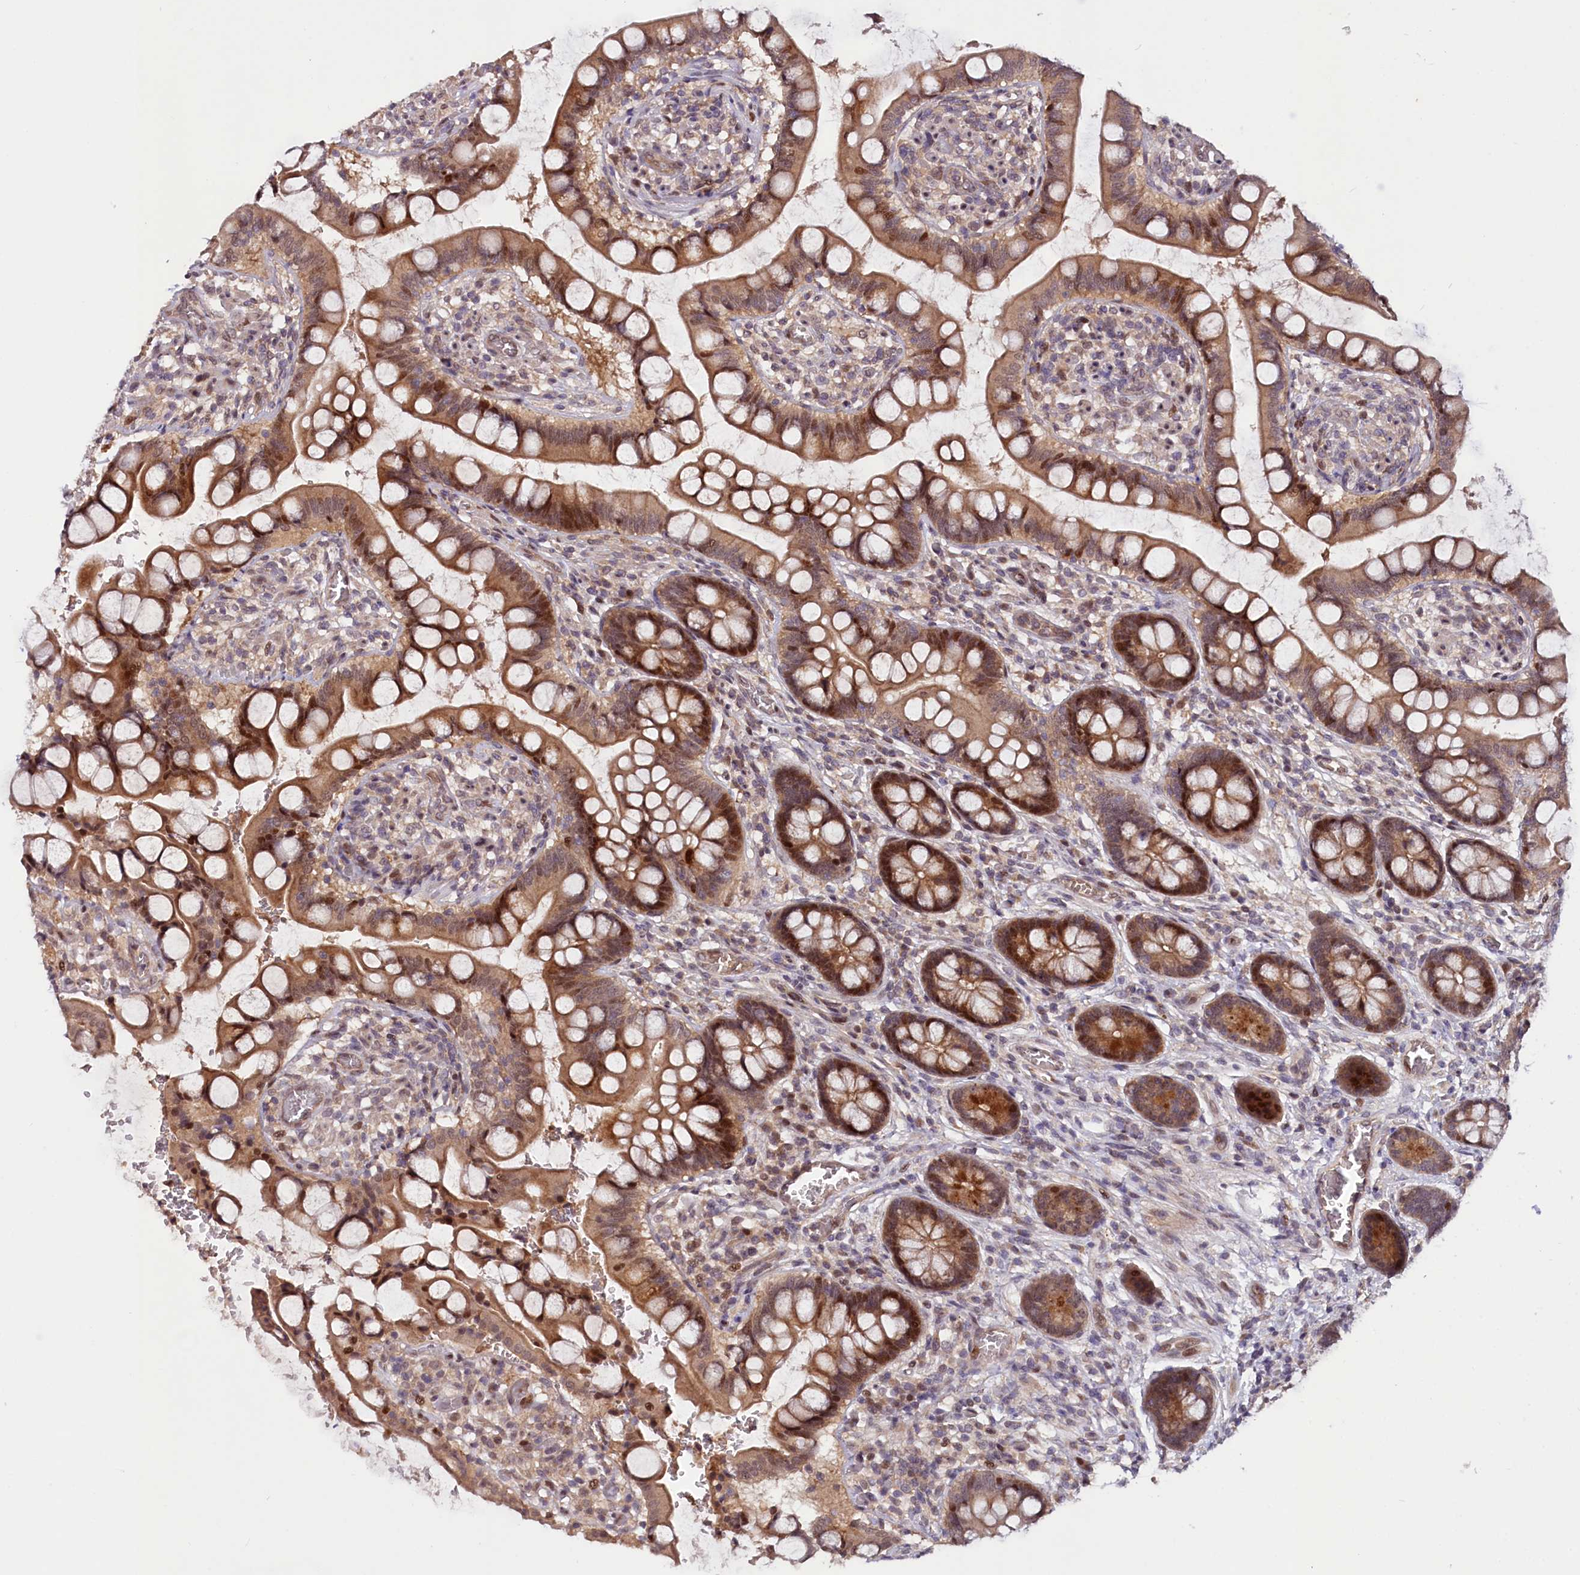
{"staining": {"intensity": "moderate", "quantity": ">75%", "location": "cytoplasmic/membranous,nuclear"}, "tissue": "small intestine", "cell_type": "Glandular cells", "image_type": "normal", "snomed": [{"axis": "morphology", "description": "Normal tissue, NOS"}, {"axis": "topography", "description": "Small intestine"}], "caption": "Immunohistochemistry (DAB) staining of normal human small intestine shows moderate cytoplasmic/membranous,nuclear protein expression in approximately >75% of glandular cells. (Brightfield microscopy of DAB IHC at high magnification).", "gene": "N4BP2L1", "patient": {"sex": "male", "age": 52}}